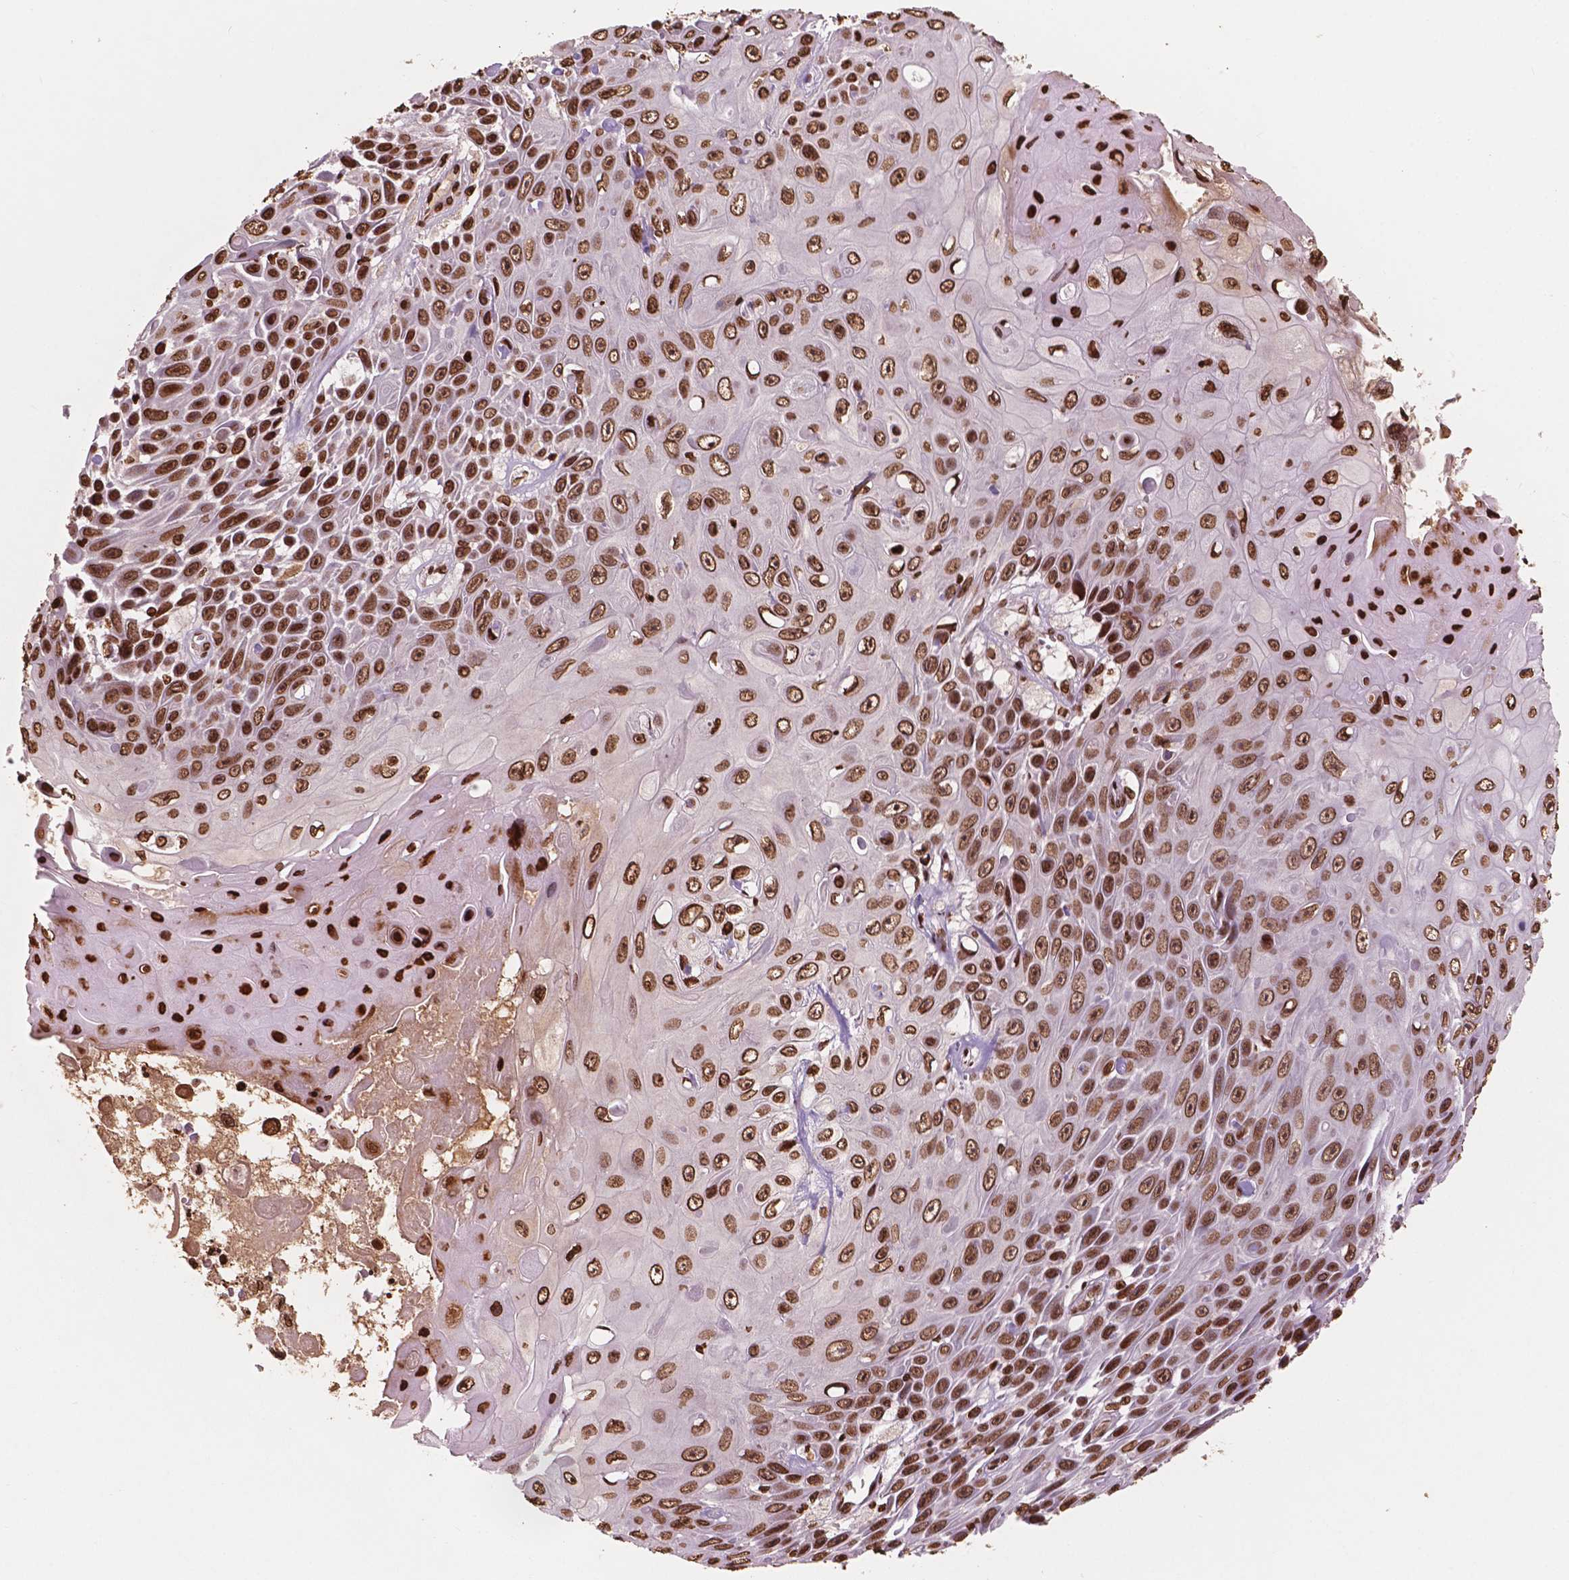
{"staining": {"intensity": "strong", "quantity": ">75%", "location": "nuclear"}, "tissue": "skin cancer", "cell_type": "Tumor cells", "image_type": "cancer", "snomed": [{"axis": "morphology", "description": "Squamous cell carcinoma, NOS"}, {"axis": "topography", "description": "Skin"}], "caption": "Immunohistochemistry (IHC) (DAB) staining of human skin squamous cell carcinoma displays strong nuclear protein positivity in about >75% of tumor cells.", "gene": "H3C7", "patient": {"sex": "male", "age": 82}}